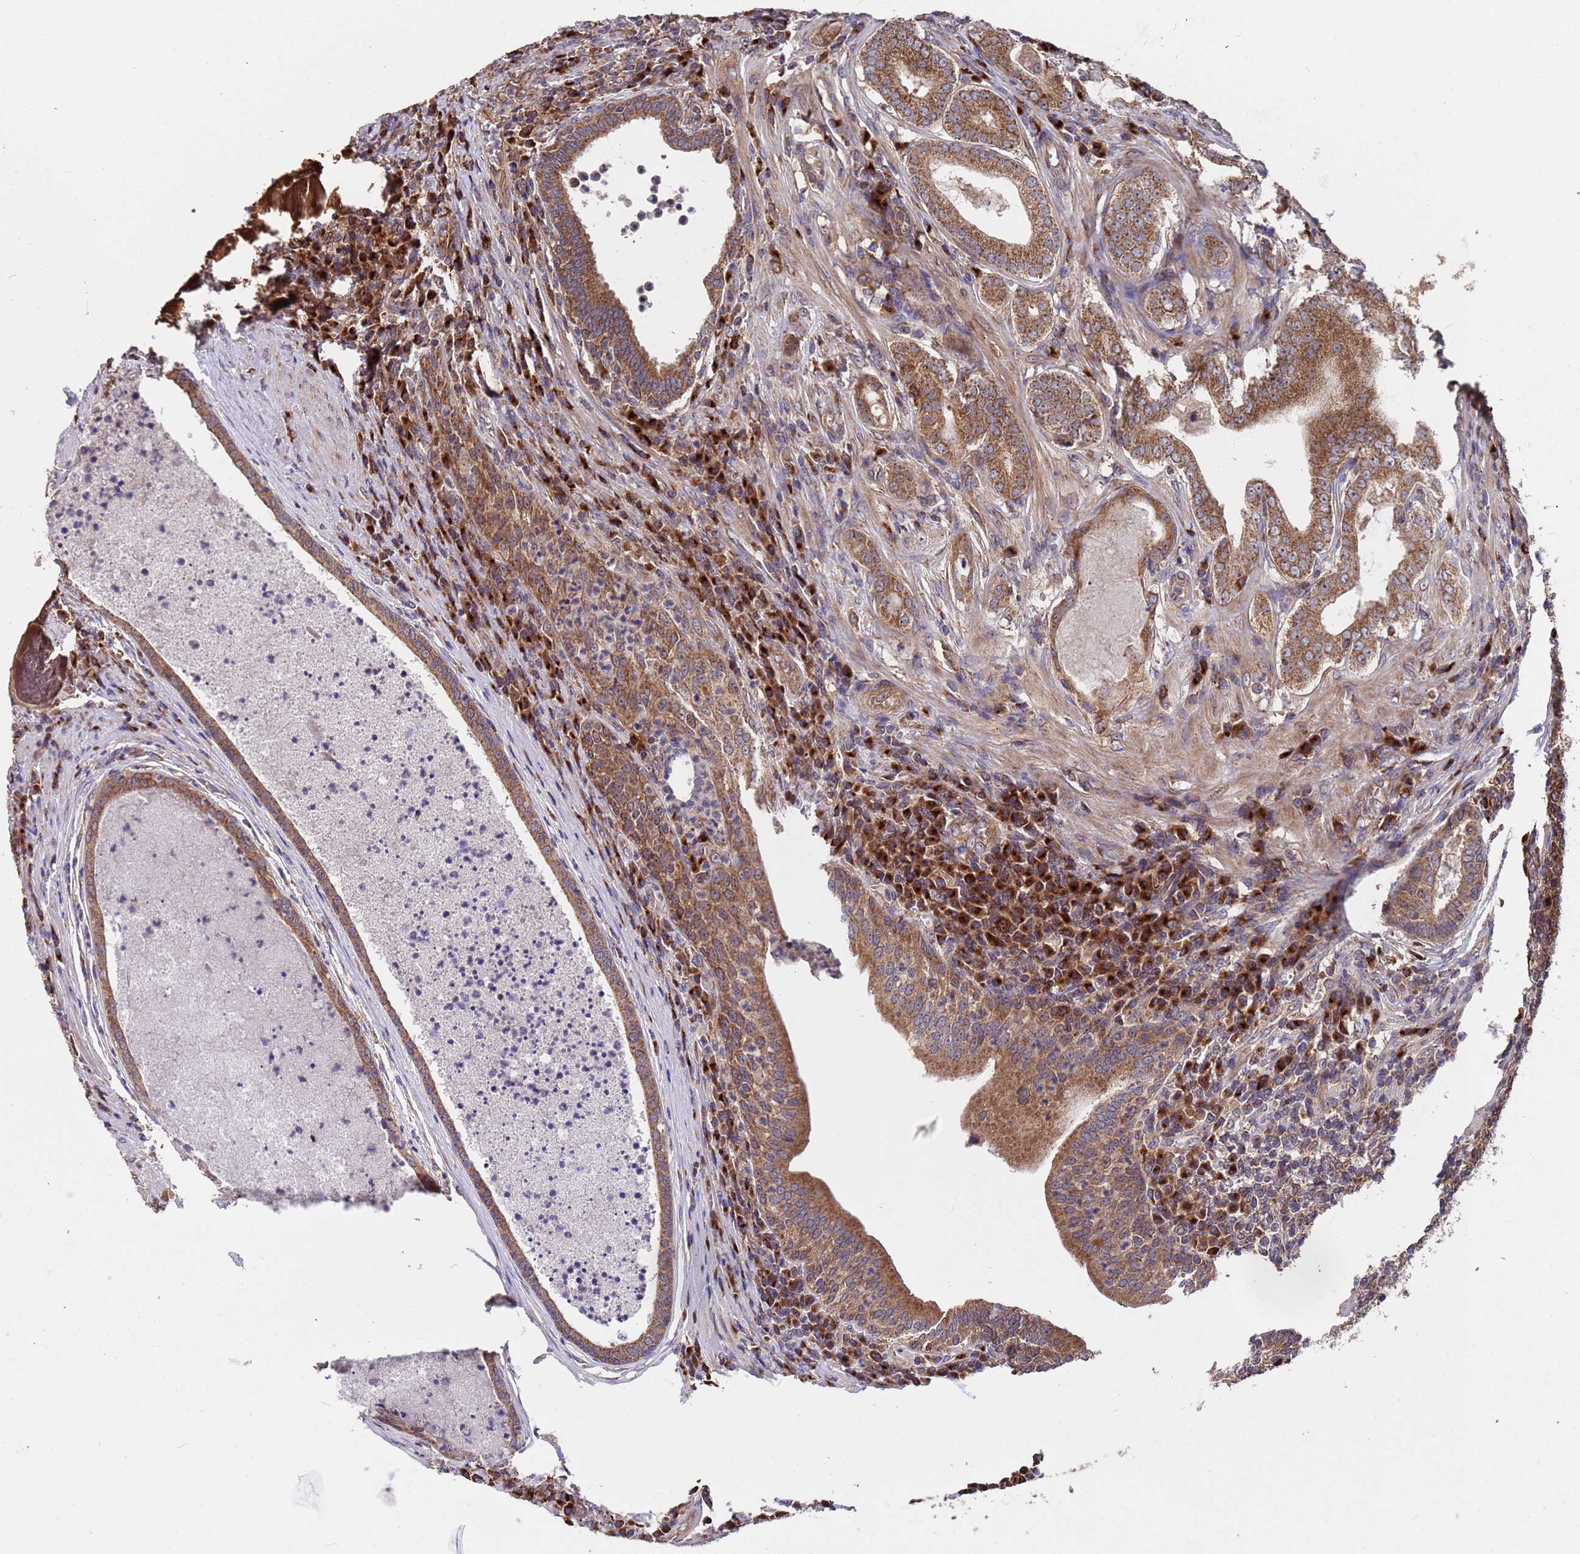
{"staining": {"intensity": "strong", "quantity": ">75%", "location": "cytoplasmic/membranous"}, "tissue": "prostate cancer", "cell_type": "Tumor cells", "image_type": "cancer", "snomed": [{"axis": "morphology", "description": "Adenocarcinoma, Low grade"}, {"axis": "topography", "description": "Prostate"}], "caption": "Prostate adenocarcinoma (low-grade) stained with a protein marker displays strong staining in tumor cells.", "gene": "TSR3", "patient": {"sex": "male", "age": 68}}